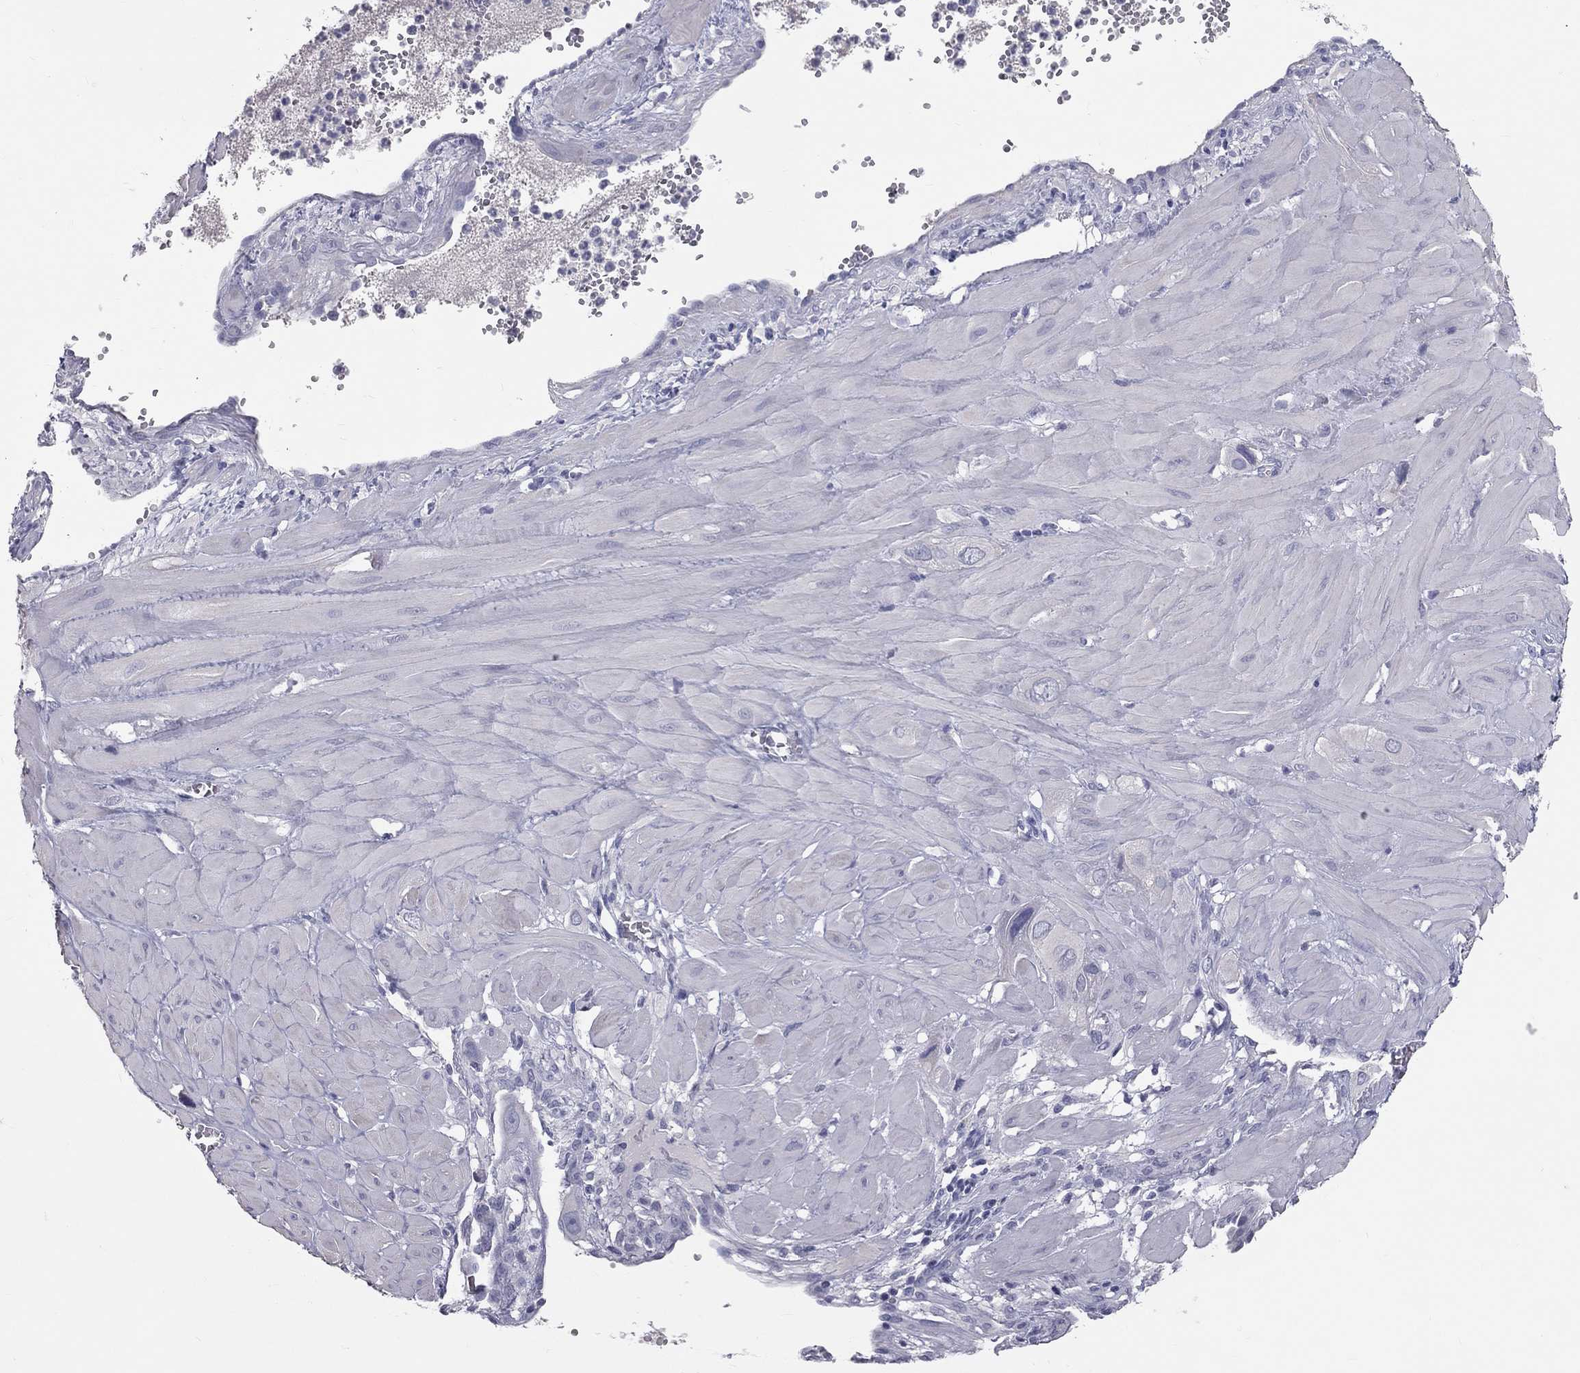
{"staining": {"intensity": "negative", "quantity": "none", "location": "none"}, "tissue": "cervical cancer", "cell_type": "Tumor cells", "image_type": "cancer", "snomed": [{"axis": "morphology", "description": "Squamous cell carcinoma, NOS"}, {"axis": "topography", "description": "Cervix"}], "caption": "Immunohistochemistry (IHC) micrograph of cervical squamous cell carcinoma stained for a protein (brown), which shows no expression in tumor cells.", "gene": "TFPI2", "patient": {"sex": "female", "age": 34}}